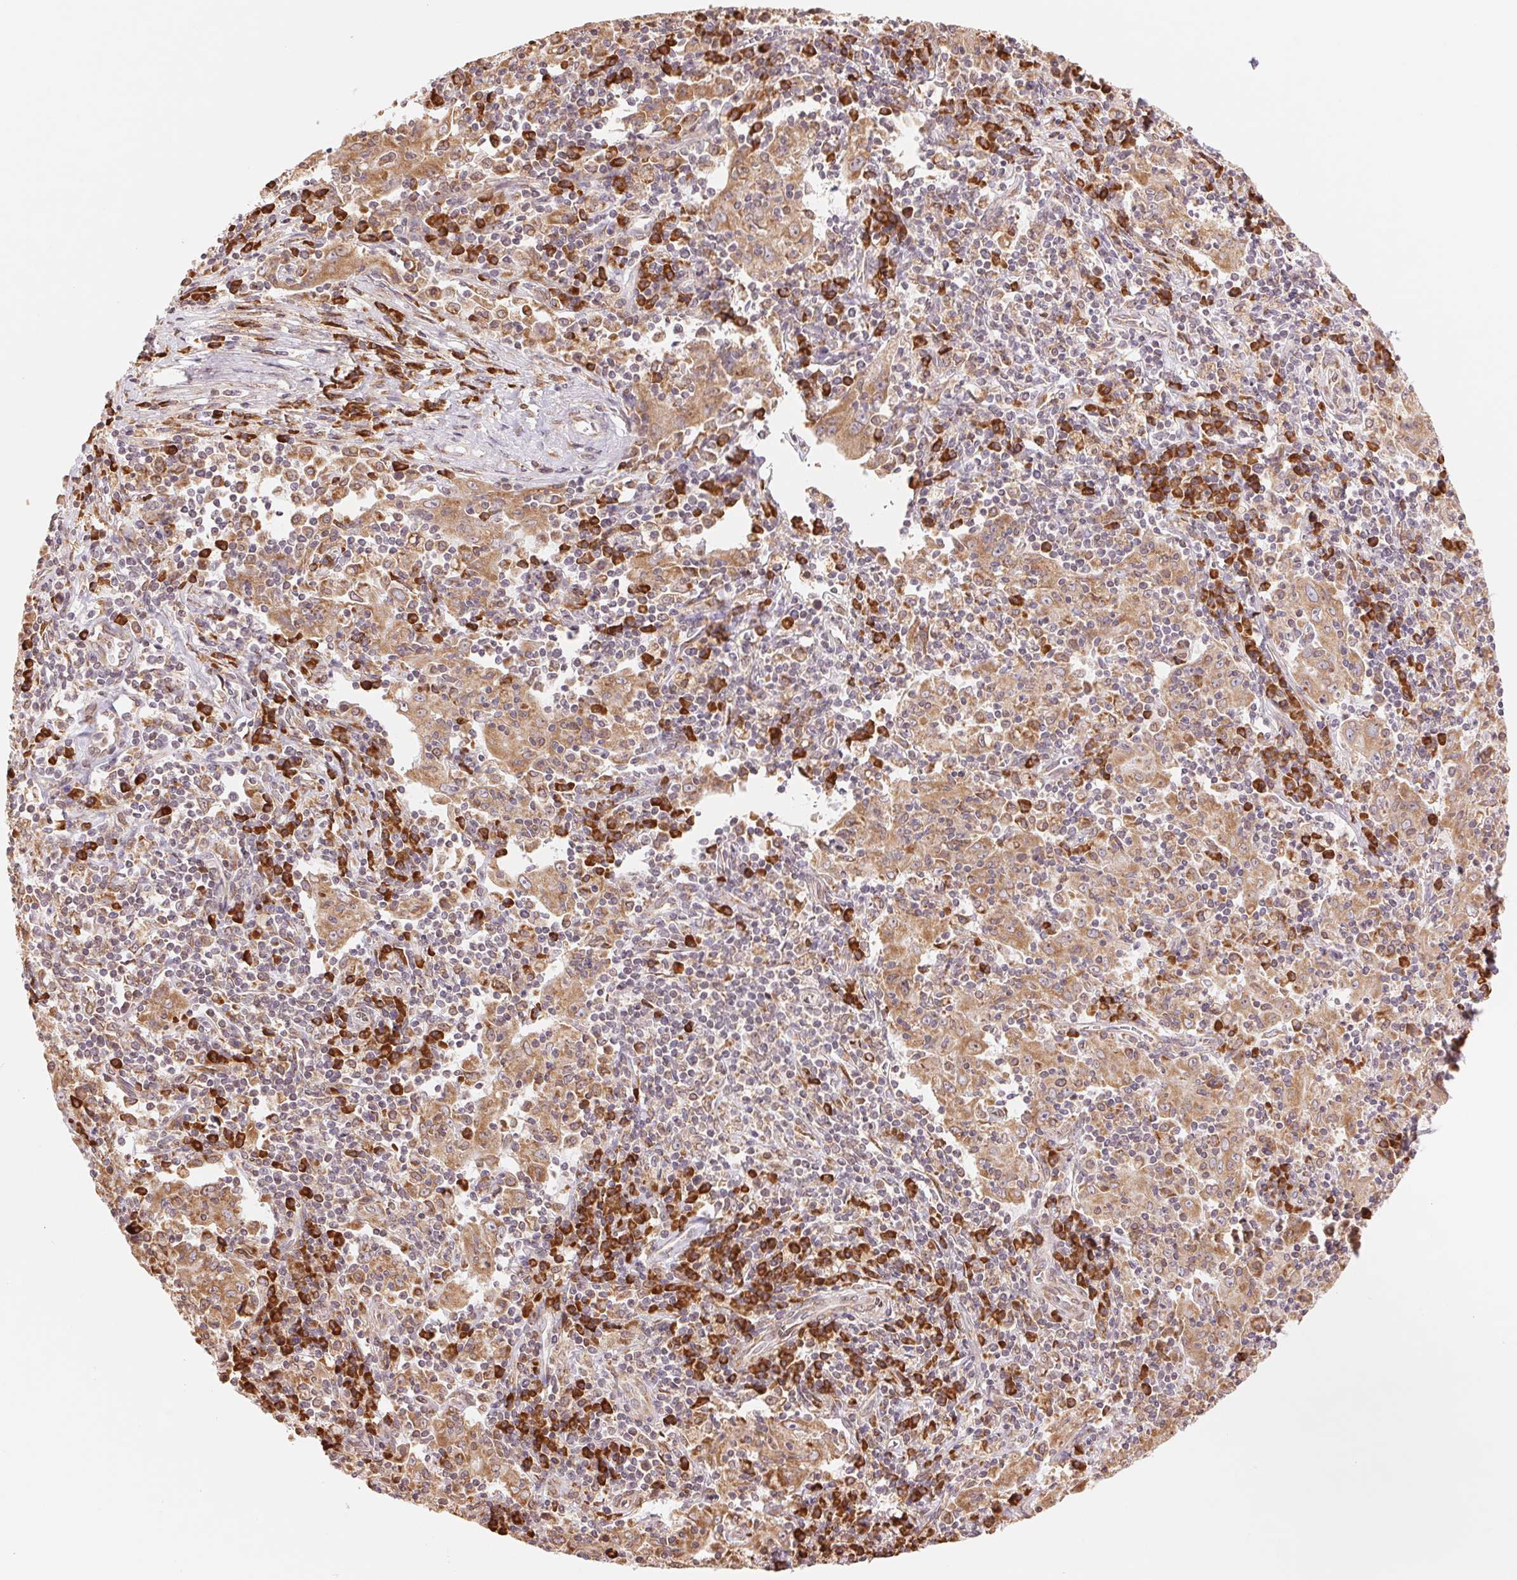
{"staining": {"intensity": "moderate", "quantity": ">75%", "location": "cytoplasmic/membranous"}, "tissue": "pancreatic cancer", "cell_type": "Tumor cells", "image_type": "cancer", "snomed": [{"axis": "morphology", "description": "Adenocarcinoma, NOS"}, {"axis": "topography", "description": "Pancreas"}], "caption": "Approximately >75% of tumor cells in adenocarcinoma (pancreatic) show moderate cytoplasmic/membranous protein staining as visualized by brown immunohistochemical staining.", "gene": "RPN1", "patient": {"sex": "male", "age": 63}}